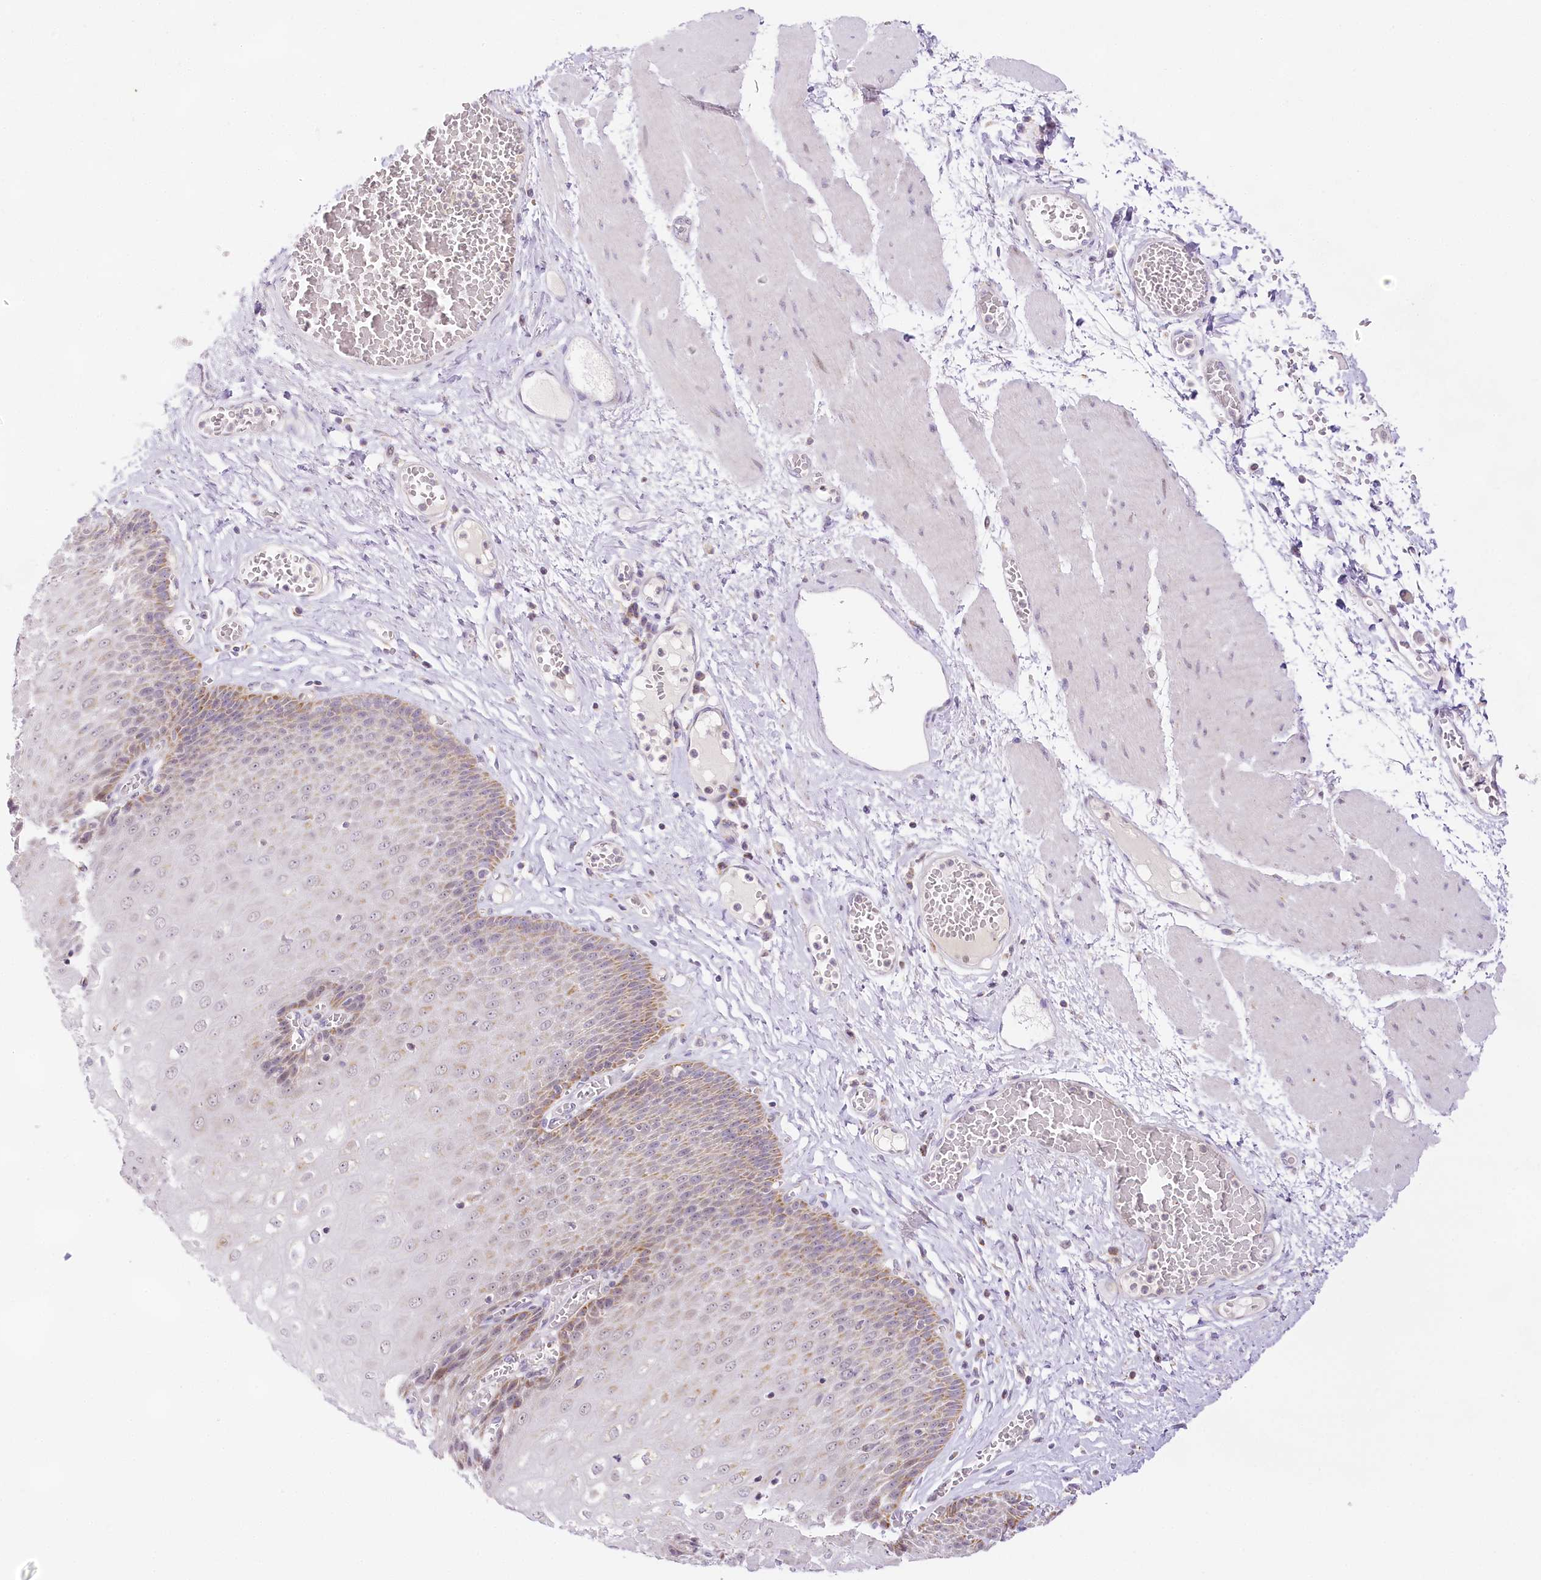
{"staining": {"intensity": "weak", "quantity": "25%-75%", "location": "cytoplasmic/membranous,nuclear"}, "tissue": "esophagus", "cell_type": "Squamous epithelial cells", "image_type": "normal", "snomed": [{"axis": "morphology", "description": "Normal tissue, NOS"}, {"axis": "topography", "description": "Esophagus"}], "caption": "Protein expression analysis of unremarkable esophagus shows weak cytoplasmic/membranous,nuclear expression in about 25%-75% of squamous epithelial cells. Using DAB (brown) and hematoxylin (blue) stains, captured at high magnification using brightfield microscopy.", "gene": "CCDC30", "patient": {"sex": "male", "age": 60}}